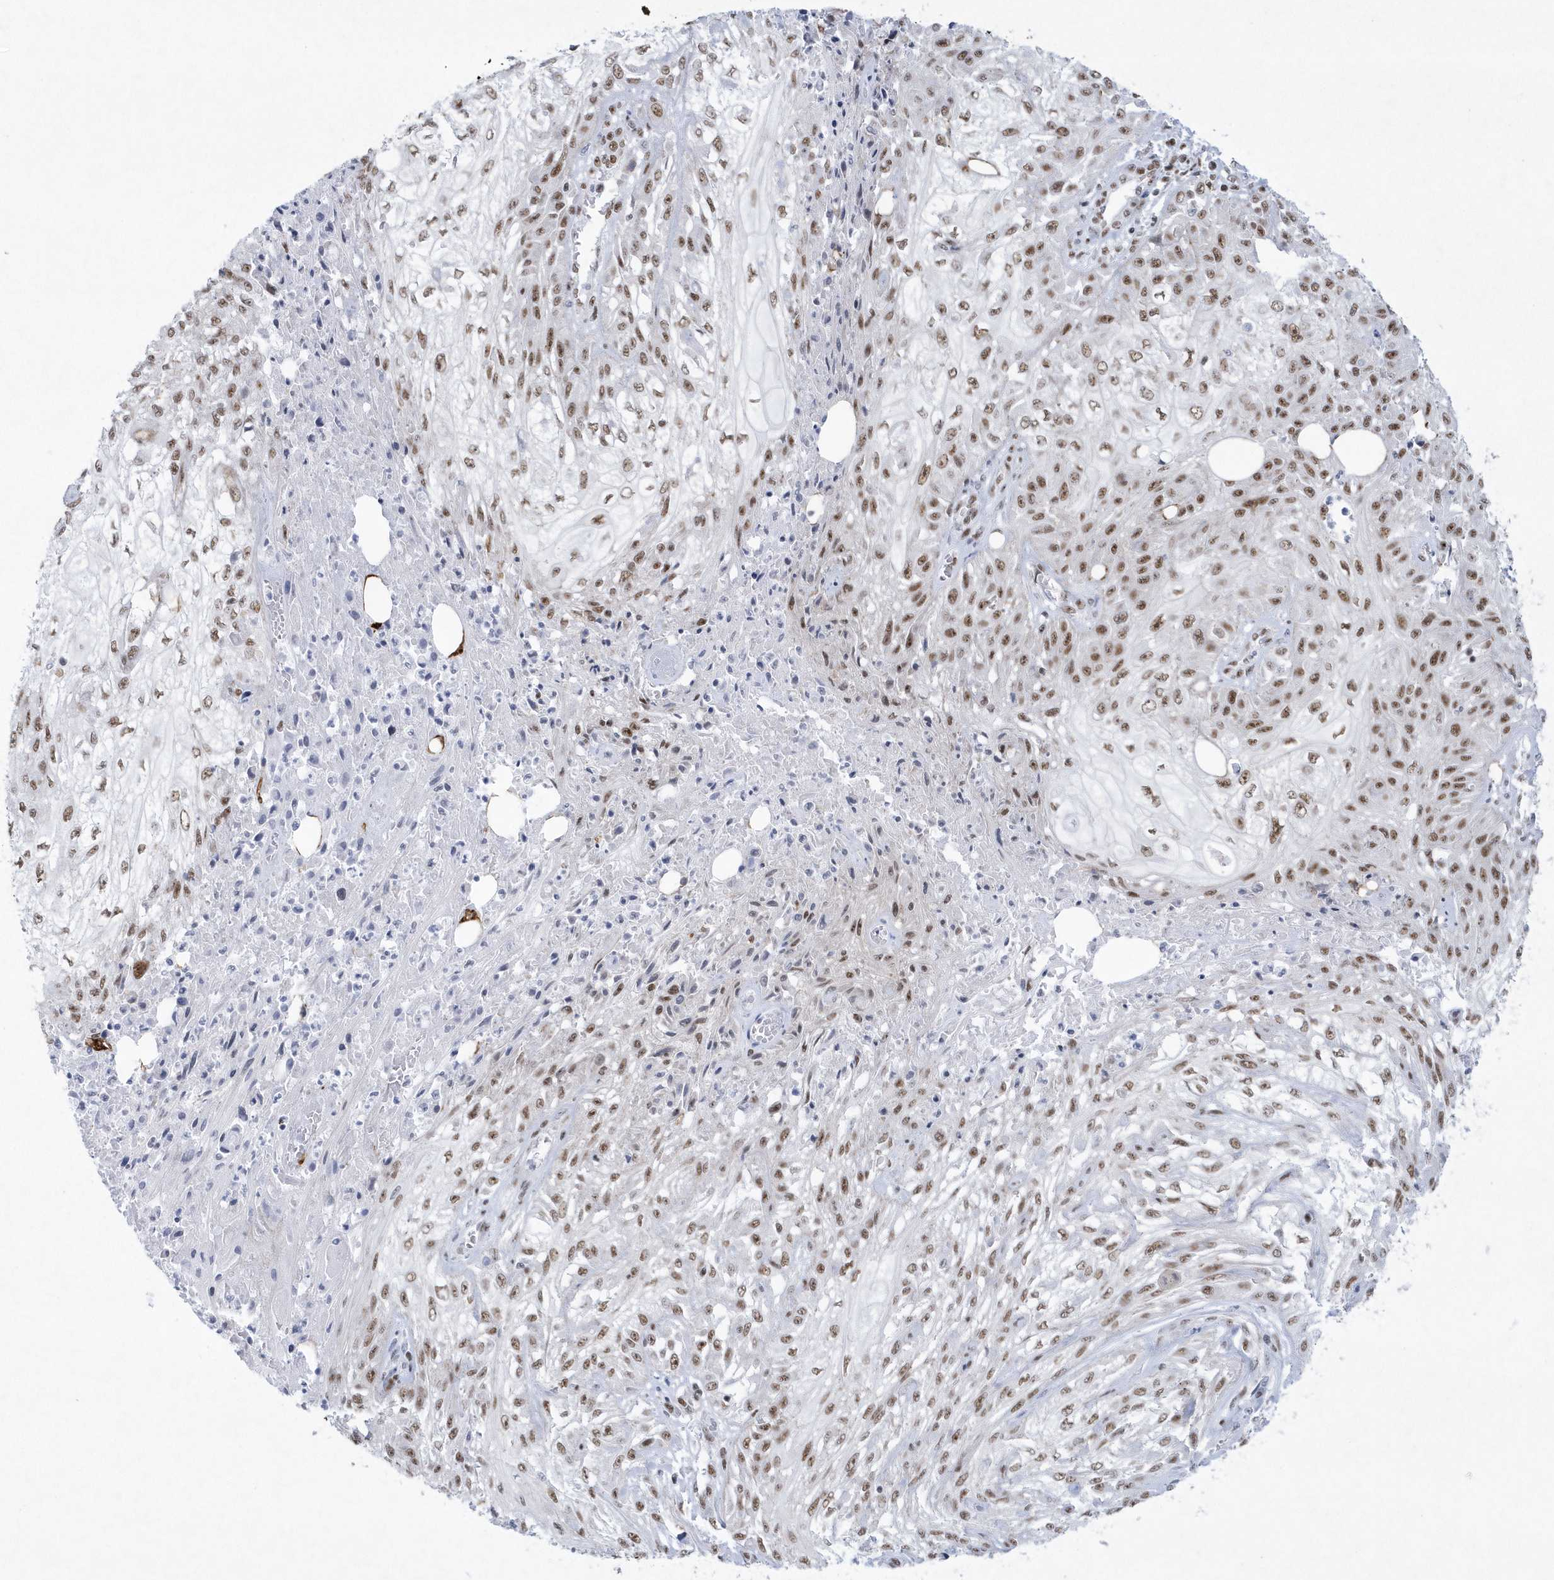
{"staining": {"intensity": "moderate", "quantity": ">75%", "location": "nuclear"}, "tissue": "skin cancer", "cell_type": "Tumor cells", "image_type": "cancer", "snomed": [{"axis": "morphology", "description": "Squamous cell carcinoma, NOS"}, {"axis": "morphology", "description": "Squamous cell carcinoma, metastatic, NOS"}, {"axis": "topography", "description": "Skin"}, {"axis": "topography", "description": "Lymph node"}], "caption": "The photomicrograph demonstrates immunohistochemical staining of skin cancer. There is moderate nuclear staining is present in approximately >75% of tumor cells.", "gene": "DCLRE1A", "patient": {"sex": "male", "age": 75}}